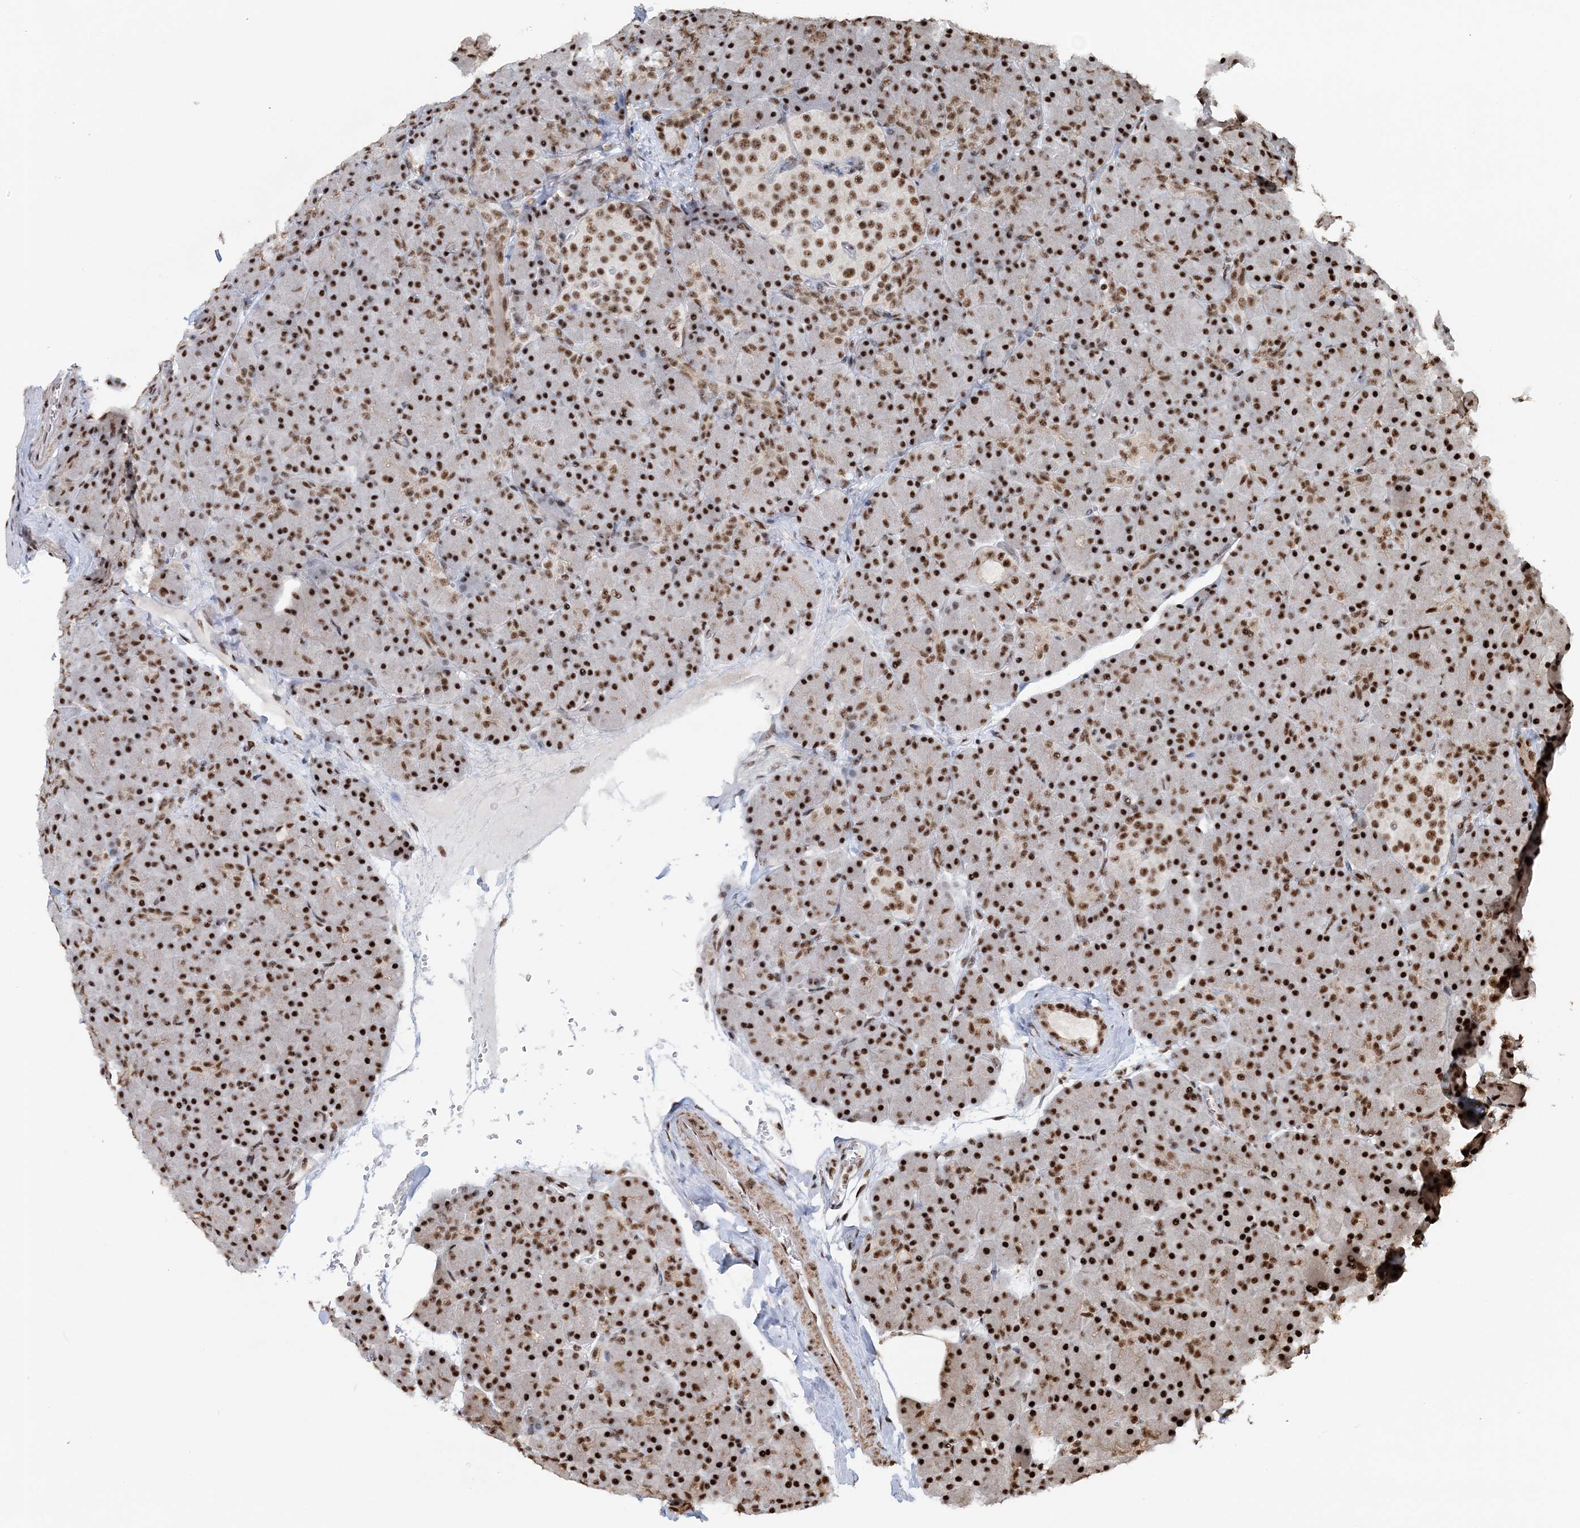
{"staining": {"intensity": "strong", "quantity": ">75%", "location": "nuclear"}, "tissue": "pancreas", "cell_type": "Exocrine glandular cells", "image_type": "normal", "snomed": [{"axis": "morphology", "description": "Normal tissue, NOS"}, {"axis": "topography", "description": "Pancreas"}], "caption": "Pancreas was stained to show a protein in brown. There is high levels of strong nuclear positivity in about >75% of exocrine glandular cells. Immunohistochemistry stains the protein in brown and the nuclei are stained blue.", "gene": "EXOSC8", "patient": {"sex": "female", "age": 43}}